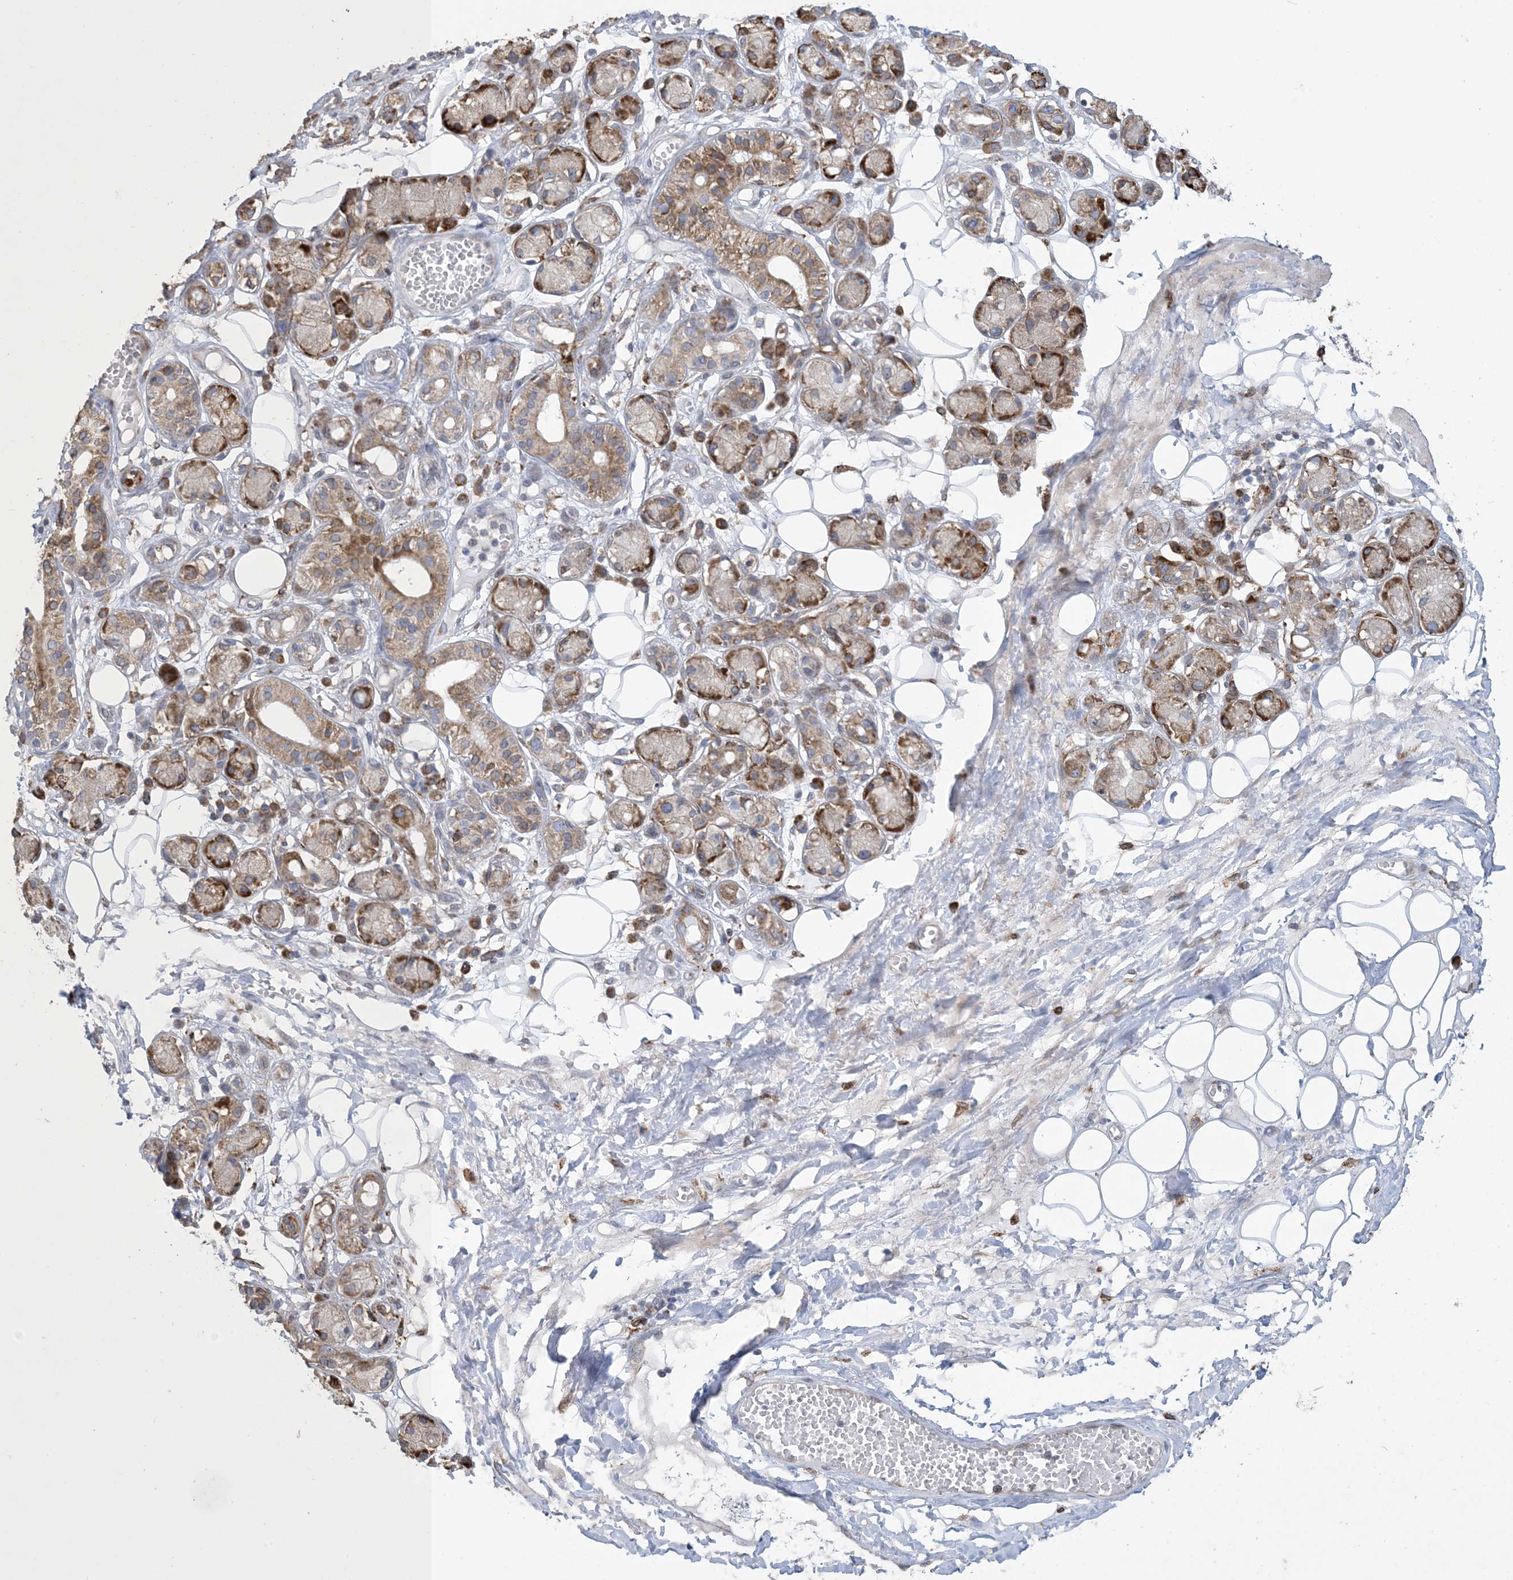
{"staining": {"intensity": "negative", "quantity": "none", "location": "none"}, "tissue": "adipose tissue", "cell_type": "Adipocytes", "image_type": "normal", "snomed": [{"axis": "morphology", "description": "Normal tissue, NOS"}, {"axis": "morphology", "description": "Inflammation, NOS"}, {"axis": "topography", "description": "Salivary gland"}, {"axis": "topography", "description": "Peripheral nerve tissue"}], "caption": "This is an IHC histopathology image of unremarkable adipose tissue. There is no staining in adipocytes.", "gene": "SHANK1", "patient": {"sex": "female", "age": 75}}